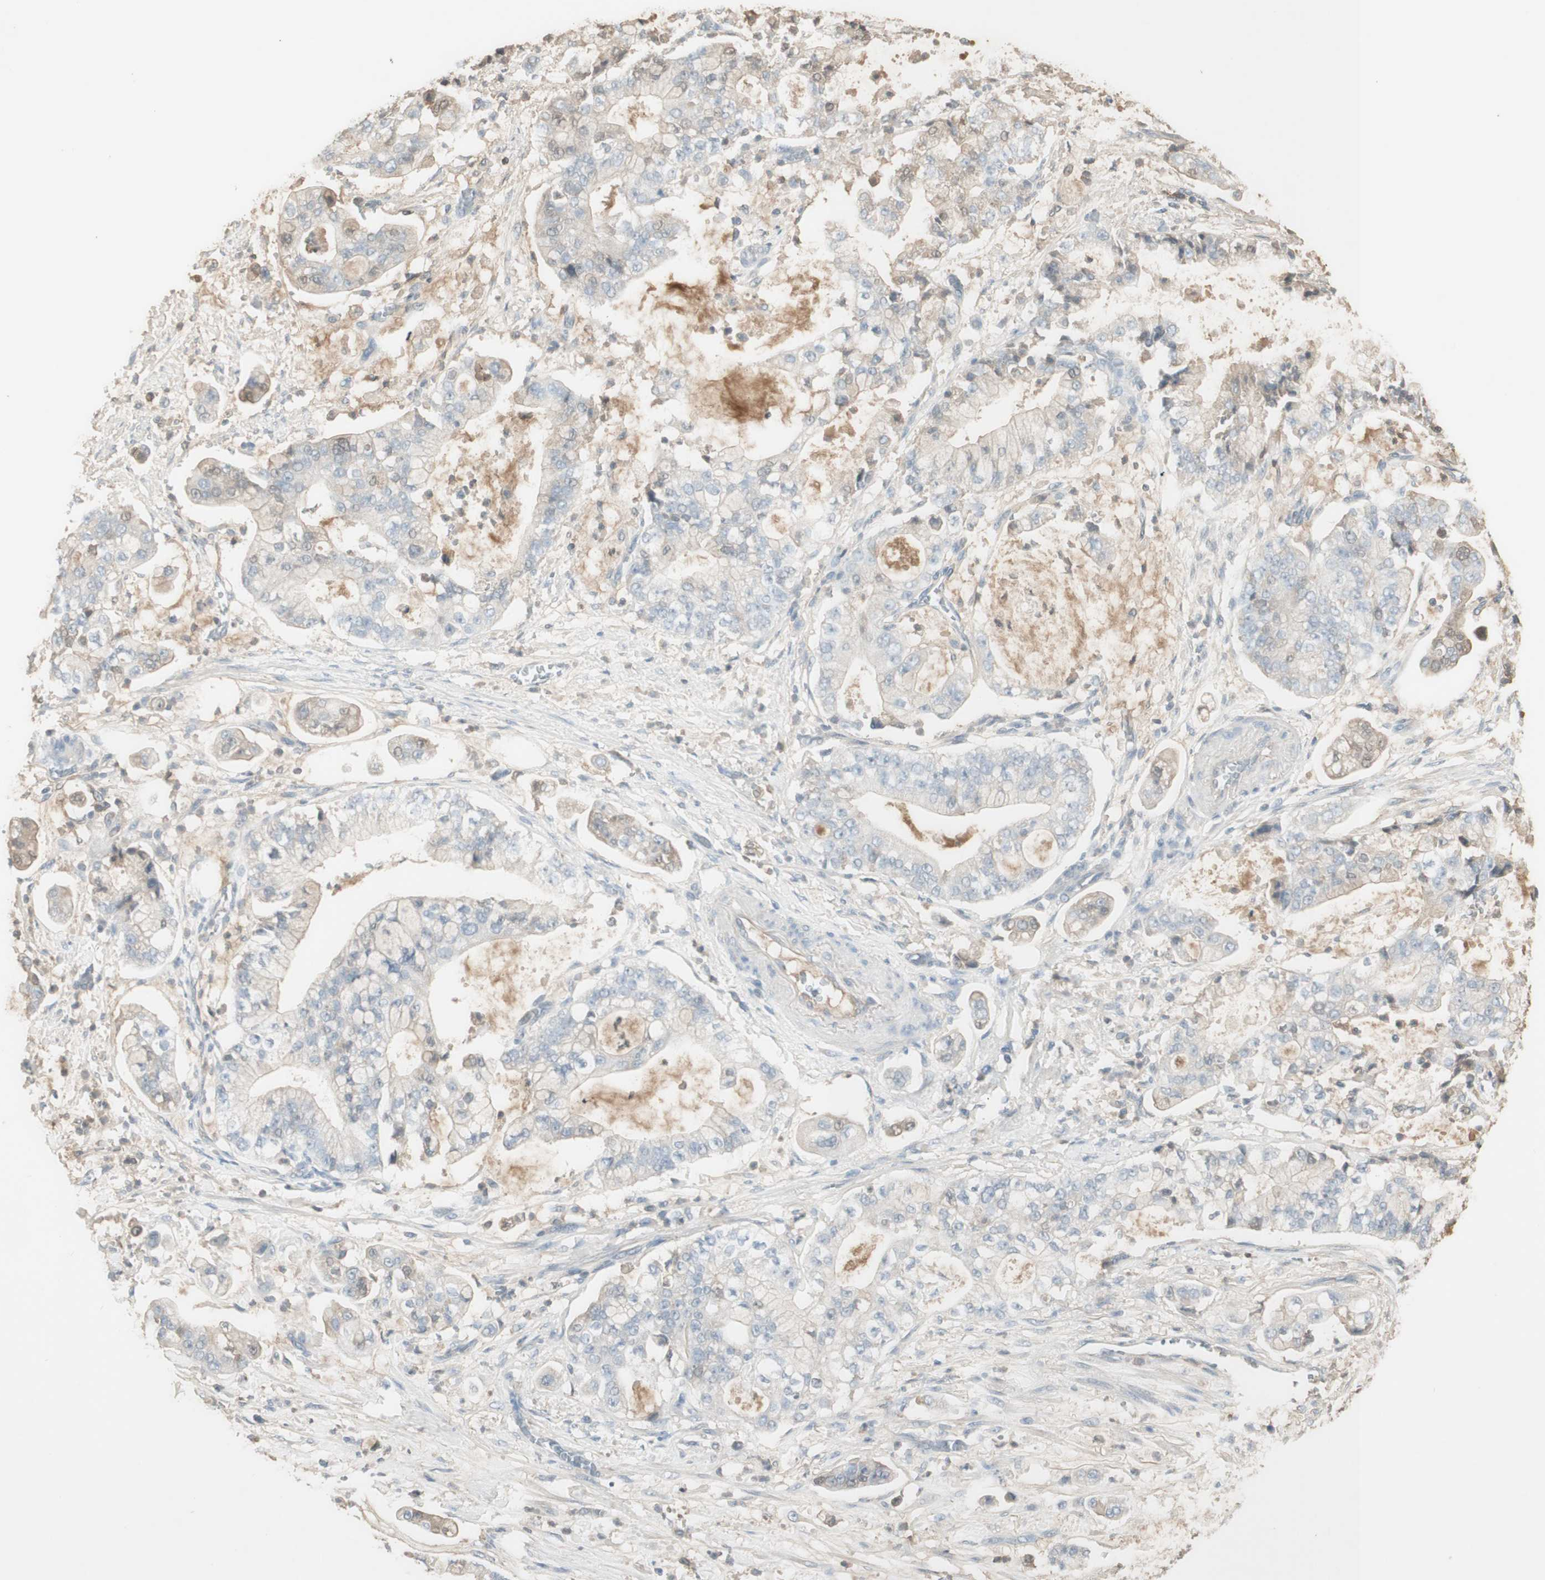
{"staining": {"intensity": "negative", "quantity": "none", "location": "none"}, "tissue": "stomach cancer", "cell_type": "Tumor cells", "image_type": "cancer", "snomed": [{"axis": "morphology", "description": "Adenocarcinoma, NOS"}, {"axis": "topography", "description": "Stomach"}], "caption": "A photomicrograph of stomach cancer (adenocarcinoma) stained for a protein exhibits no brown staining in tumor cells.", "gene": "IFNG", "patient": {"sex": "male", "age": 76}}